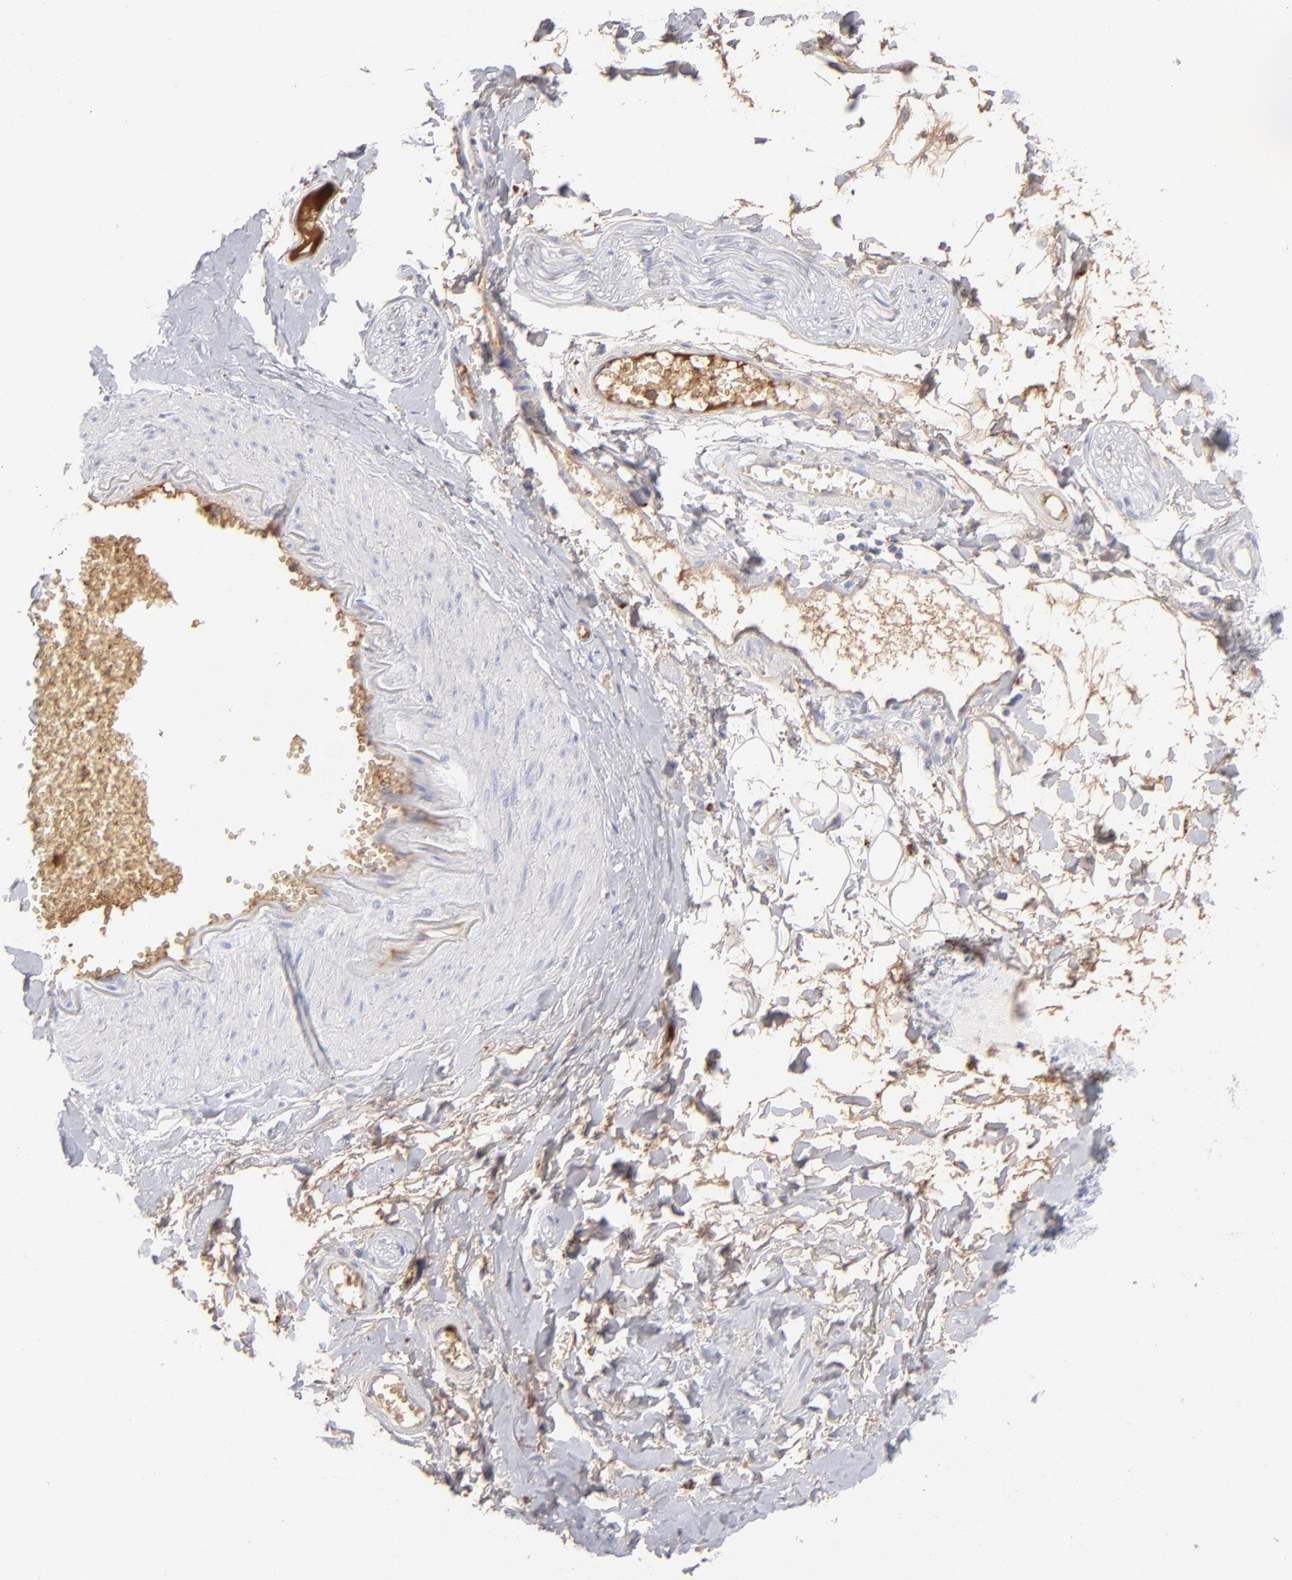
{"staining": {"intensity": "negative", "quantity": "none", "location": "none"}, "tissue": "adipose tissue", "cell_type": "Adipocytes", "image_type": "normal", "snomed": [{"axis": "morphology", "description": "Normal tissue, NOS"}, {"axis": "morphology", "description": "Inflammation, NOS"}, {"axis": "topography", "description": "Salivary gland"}, {"axis": "topography", "description": "Peripheral nerve tissue"}], "caption": "High magnification brightfield microscopy of benign adipose tissue stained with DAB (brown) and counterstained with hematoxylin (blue): adipocytes show no significant positivity.", "gene": "HP", "patient": {"sex": "female", "age": 75}}